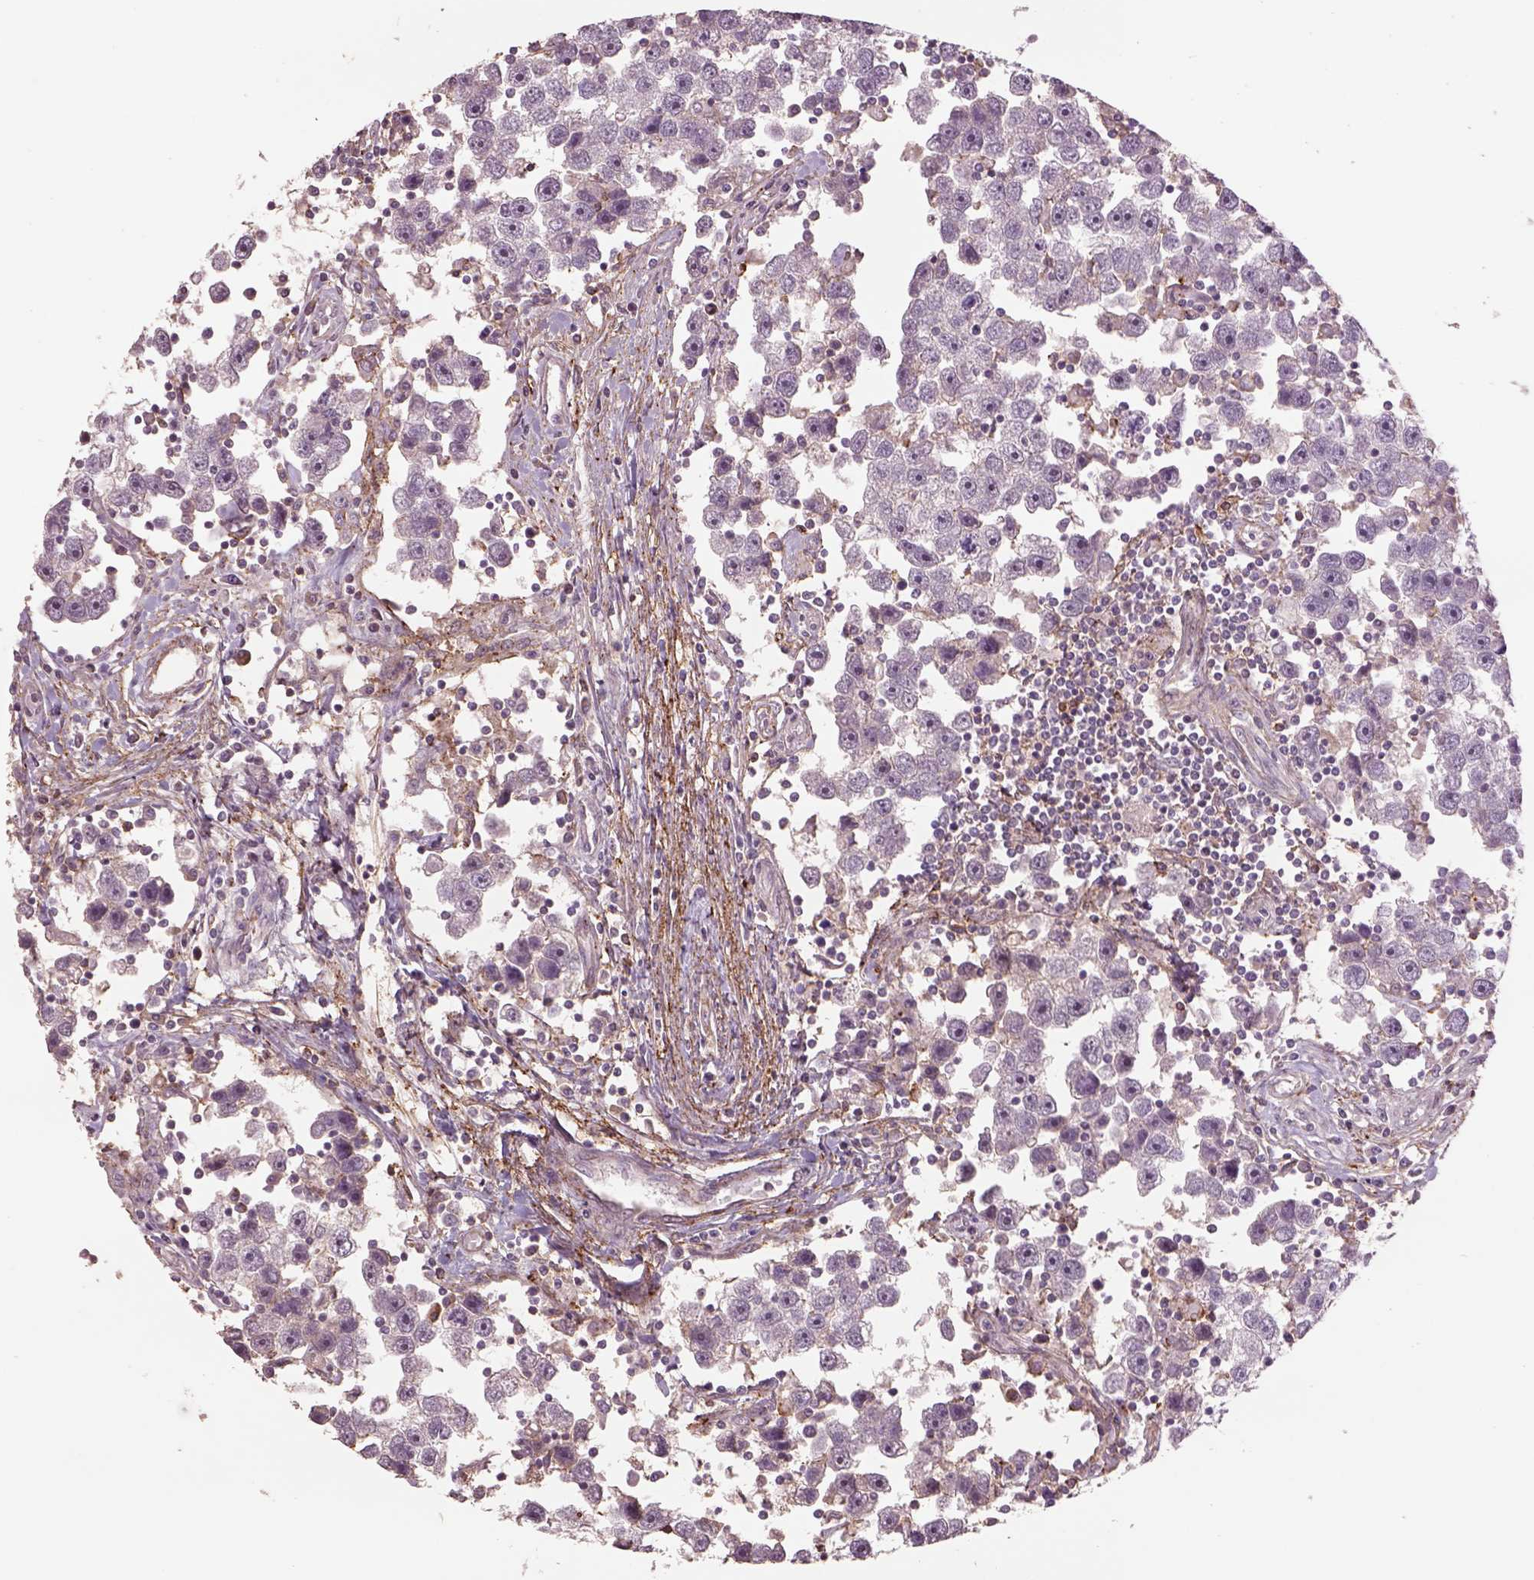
{"staining": {"intensity": "negative", "quantity": "none", "location": "none"}, "tissue": "testis cancer", "cell_type": "Tumor cells", "image_type": "cancer", "snomed": [{"axis": "morphology", "description": "Seminoma, NOS"}, {"axis": "topography", "description": "Testis"}], "caption": "Human testis seminoma stained for a protein using immunohistochemistry displays no positivity in tumor cells.", "gene": "LIN7A", "patient": {"sex": "male", "age": 30}}